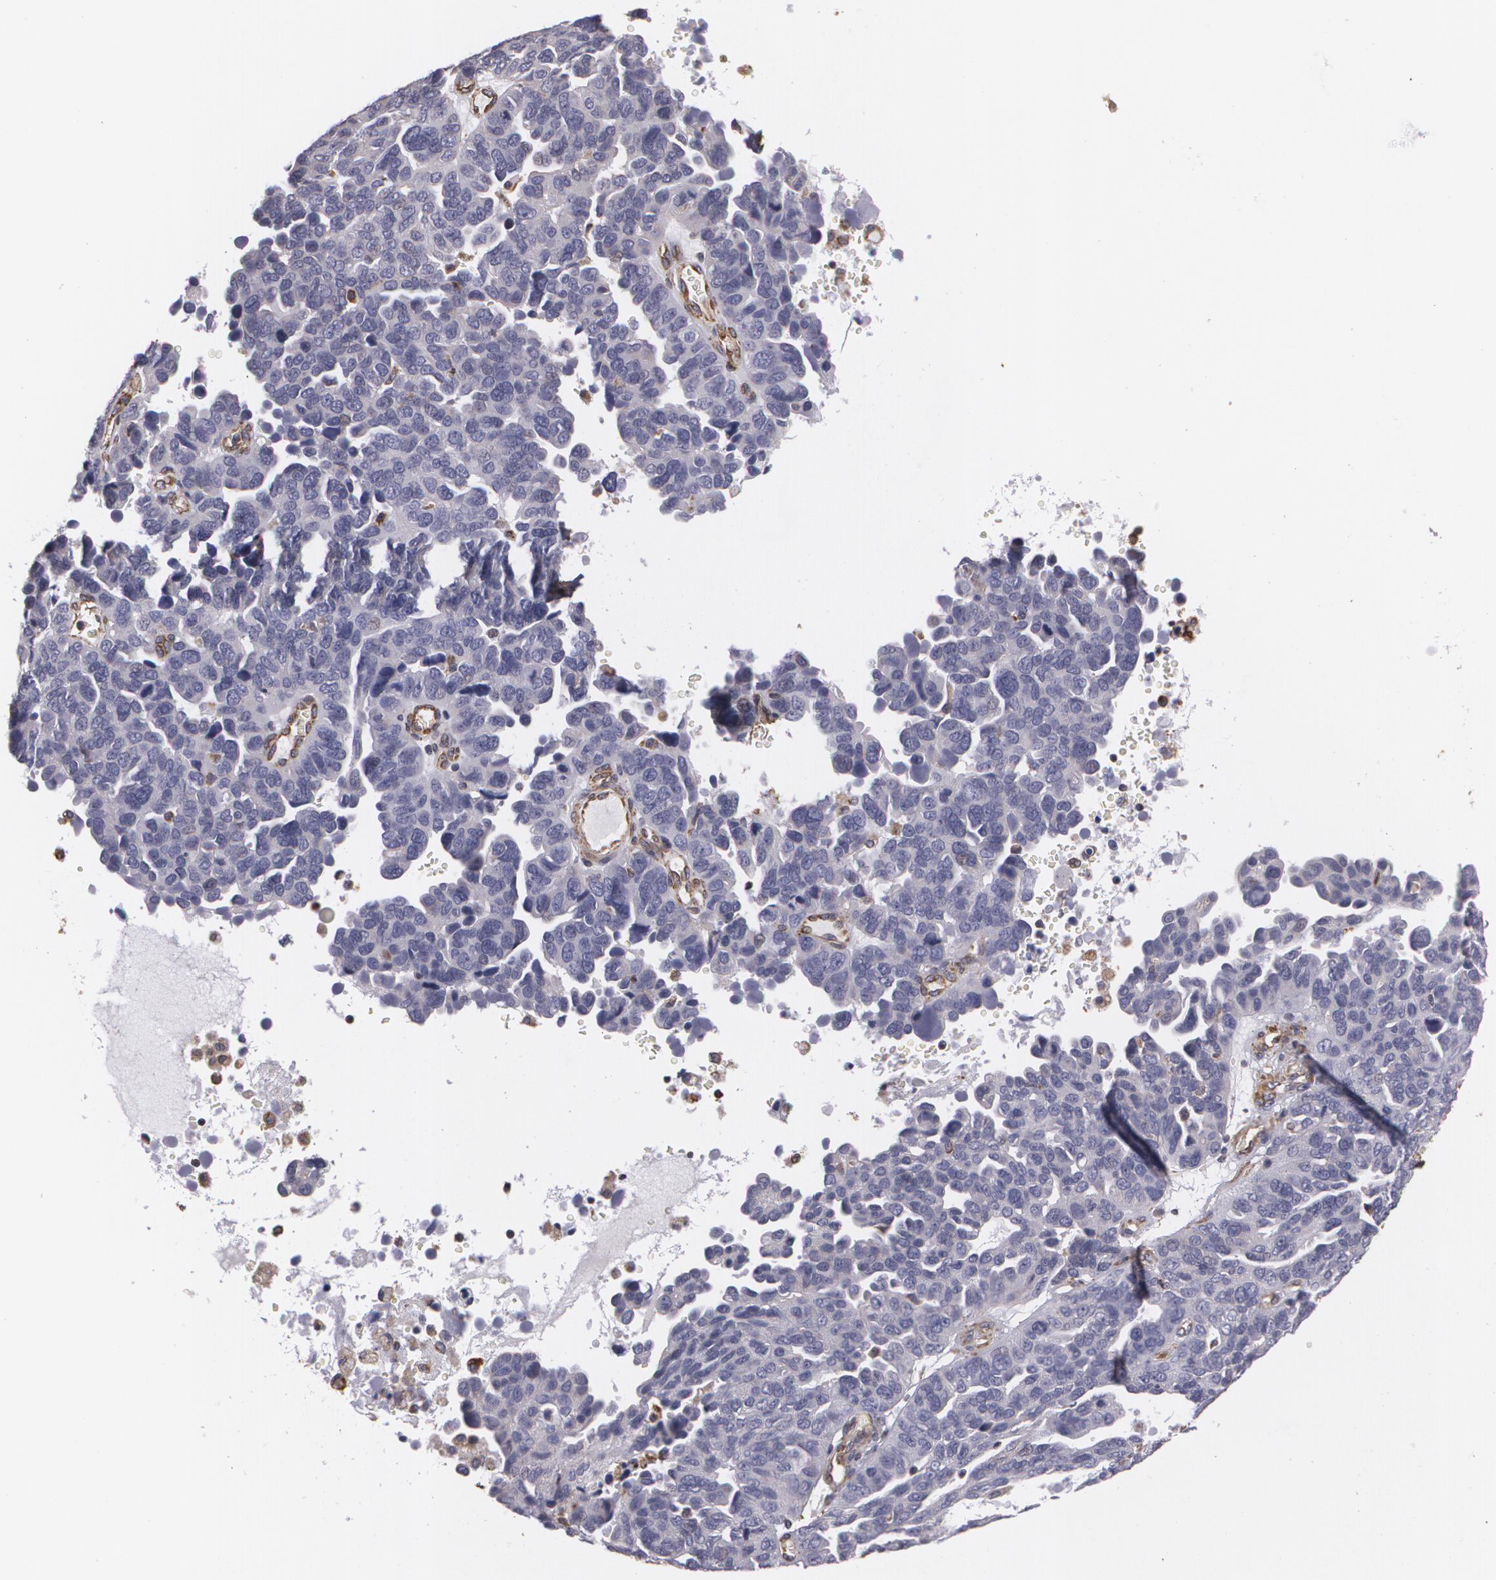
{"staining": {"intensity": "negative", "quantity": "none", "location": "none"}, "tissue": "ovarian cancer", "cell_type": "Tumor cells", "image_type": "cancer", "snomed": [{"axis": "morphology", "description": "Cystadenocarcinoma, serous, NOS"}, {"axis": "topography", "description": "Ovary"}], "caption": "A high-resolution histopathology image shows immunohistochemistry (IHC) staining of ovarian cancer (serous cystadenocarcinoma), which displays no significant positivity in tumor cells. The staining is performed using DAB (3,3'-diaminobenzidine) brown chromogen with nuclei counter-stained in using hematoxylin.", "gene": "CYB5R3", "patient": {"sex": "female", "age": 64}}